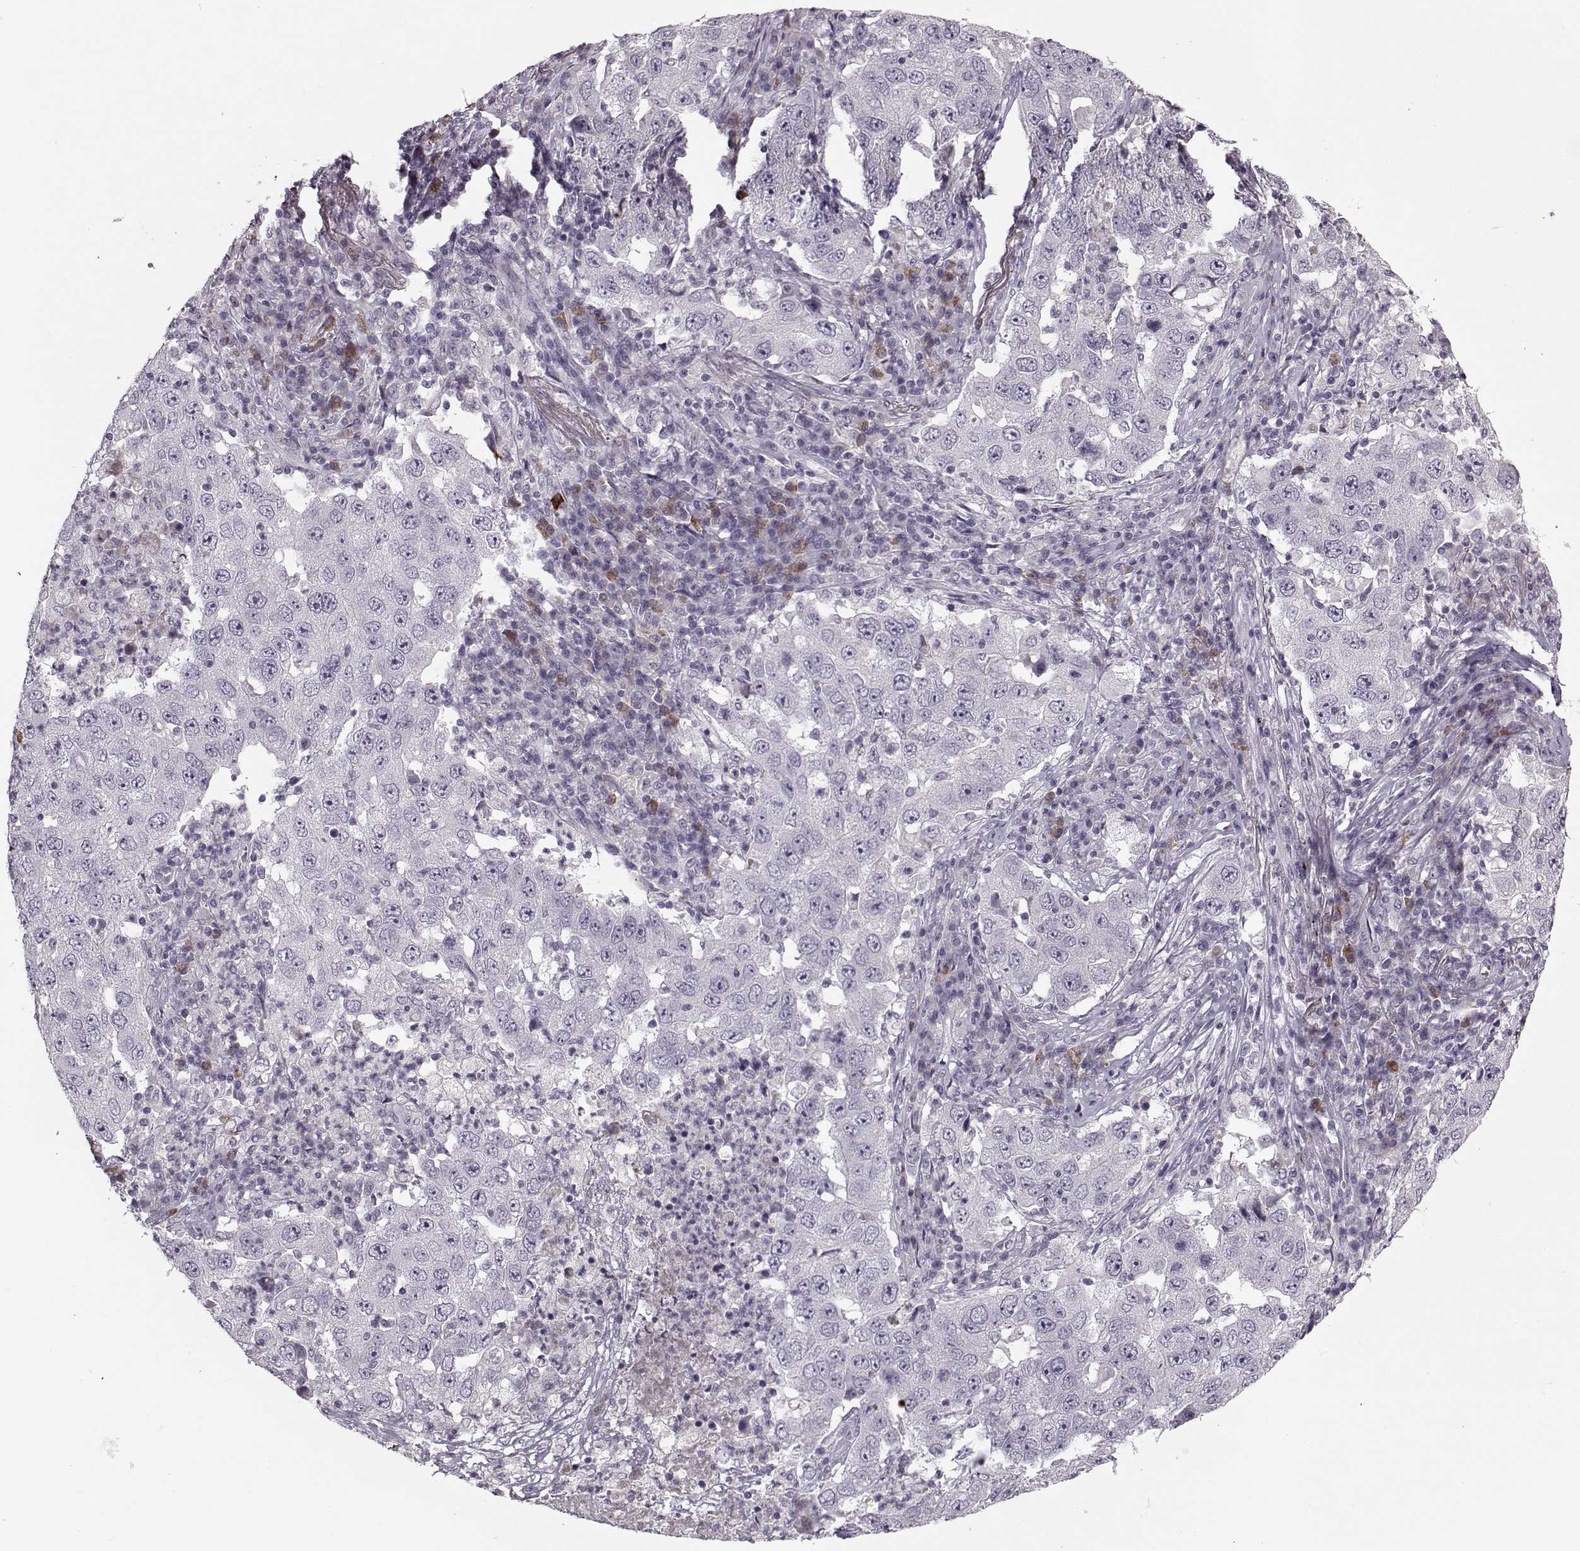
{"staining": {"intensity": "negative", "quantity": "none", "location": "none"}, "tissue": "lung cancer", "cell_type": "Tumor cells", "image_type": "cancer", "snomed": [{"axis": "morphology", "description": "Adenocarcinoma, NOS"}, {"axis": "topography", "description": "Lung"}], "caption": "DAB immunohistochemical staining of human lung cancer (adenocarcinoma) demonstrates no significant expression in tumor cells. (Brightfield microscopy of DAB (3,3'-diaminobenzidine) IHC at high magnification).", "gene": "KRT9", "patient": {"sex": "male", "age": 73}}